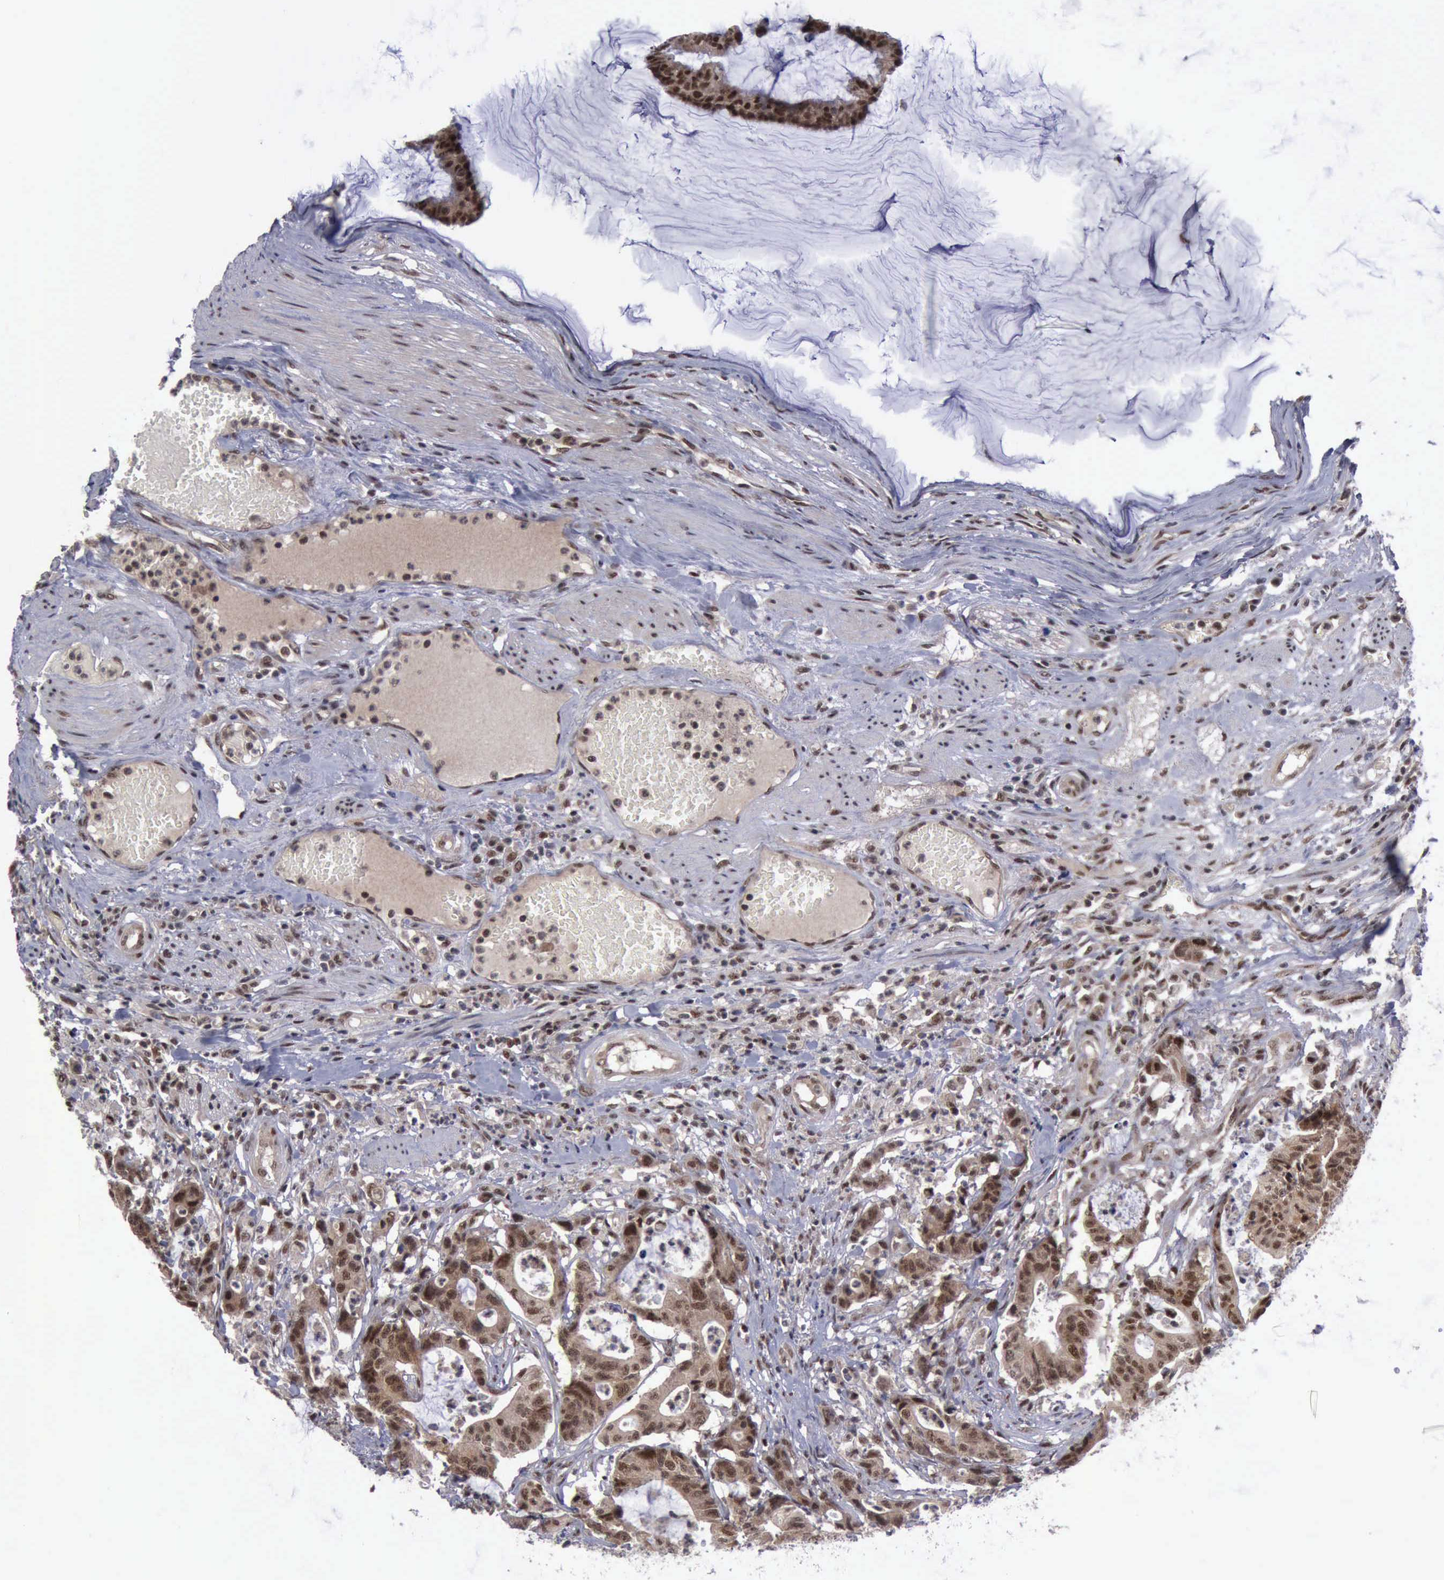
{"staining": {"intensity": "strong", "quantity": ">75%", "location": "cytoplasmic/membranous,nuclear"}, "tissue": "colorectal cancer", "cell_type": "Tumor cells", "image_type": "cancer", "snomed": [{"axis": "morphology", "description": "Adenocarcinoma, NOS"}, {"axis": "topography", "description": "Colon"}], "caption": "The histopathology image displays staining of colorectal cancer (adenocarcinoma), revealing strong cytoplasmic/membranous and nuclear protein staining (brown color) within tumor cells.", "gene": "ATM", "patient": {"sex": "female", "age": 84}}